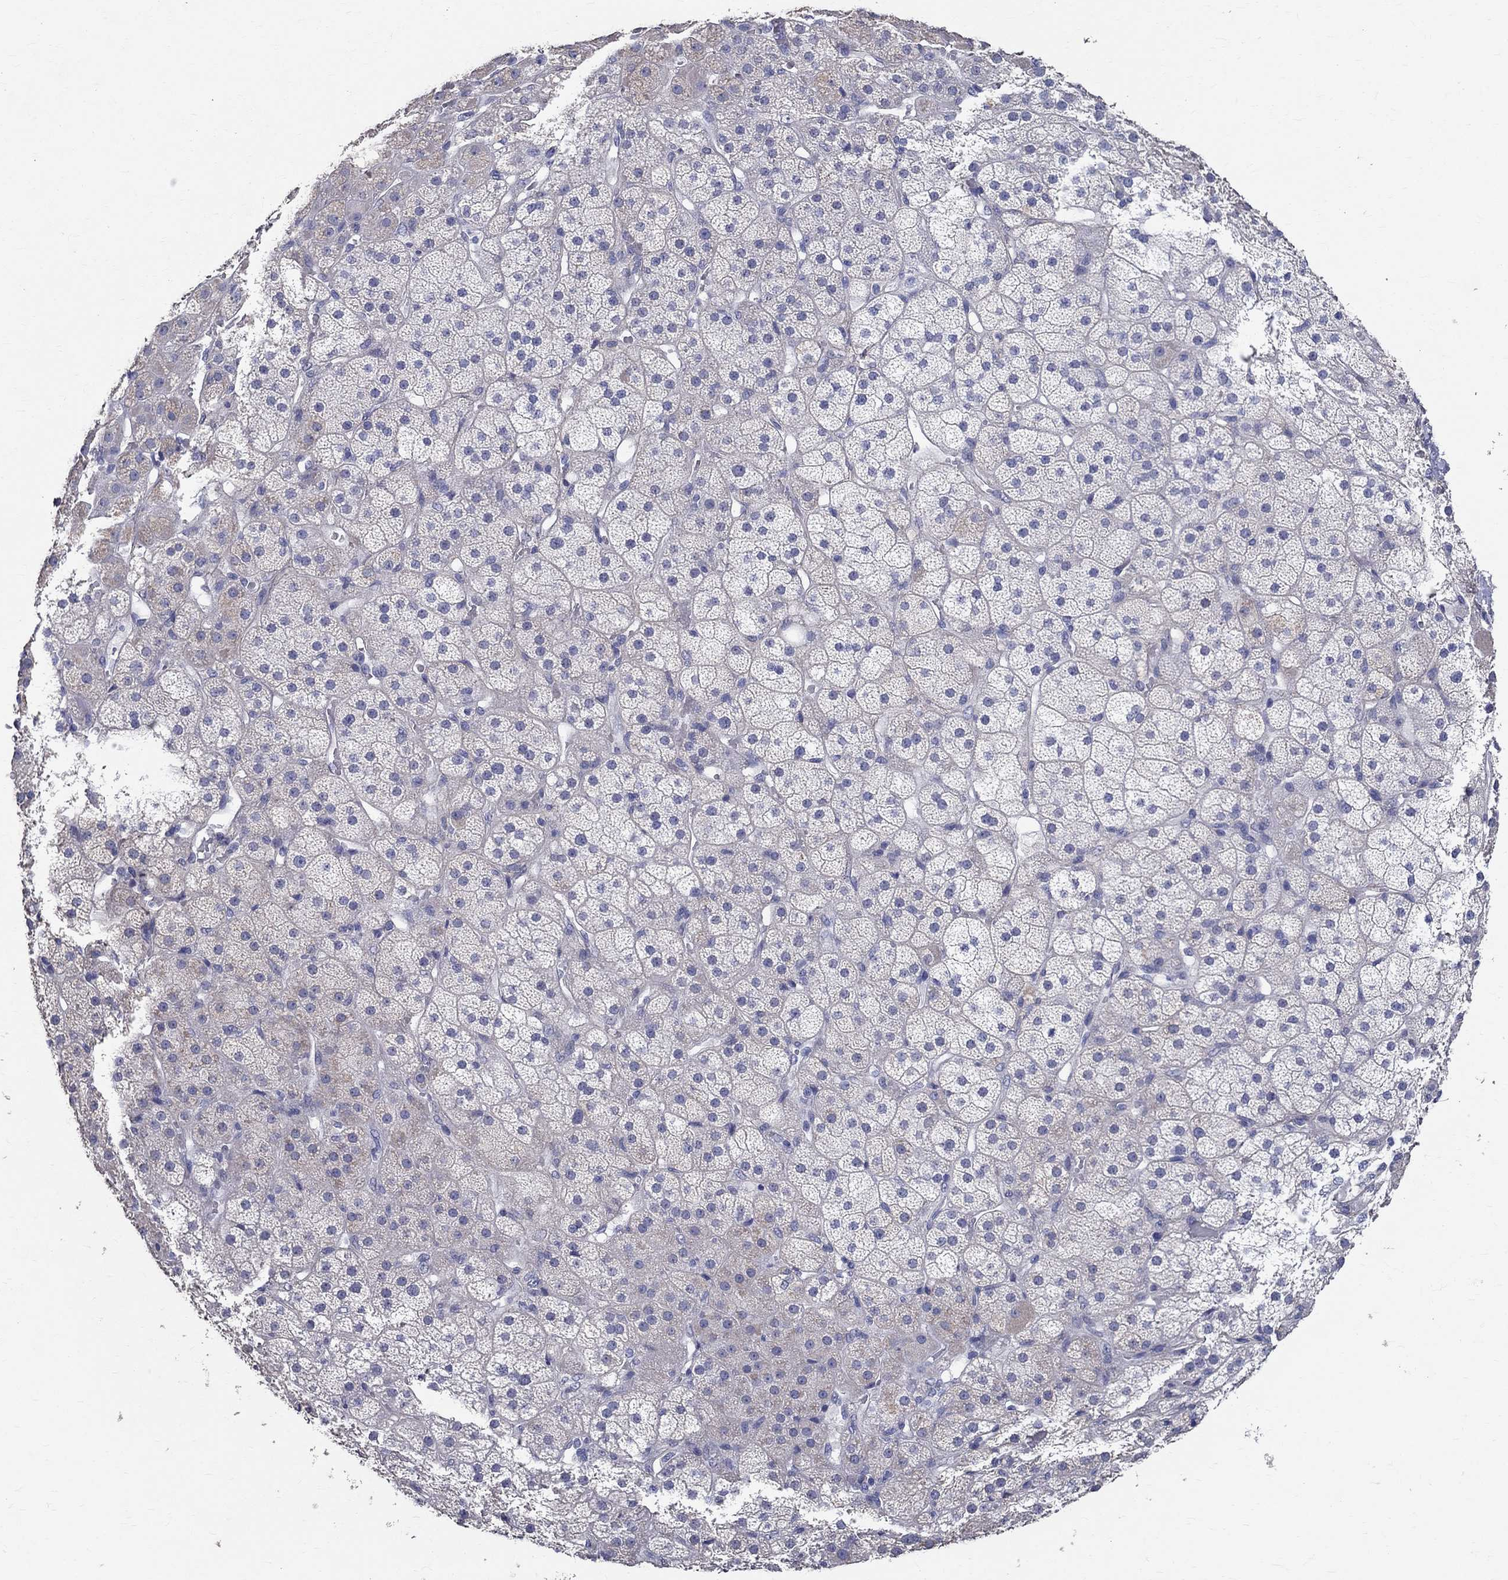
{"staining": {"intensity": "weak", "quantity": "<25%", "location": "cytoplasmic/membranous"}, "tissue": "adrenal gland", "cell_type": "Glandular cells", "image_type": "normal", "snomed": [{"axis": "morphology", "description": "Normal tissue, NOS"}, {"axis": "topography", "description": "Adrenal gland"}], "caption": "Normal adrenal gland was stained to show a protein in brown. There is no significant staining in glandular cells. (DAB immunohistochemistry with hematoxylin counter stain).", "gene": "ANXA10", "patient": {"sex": "male", "age": 57}}